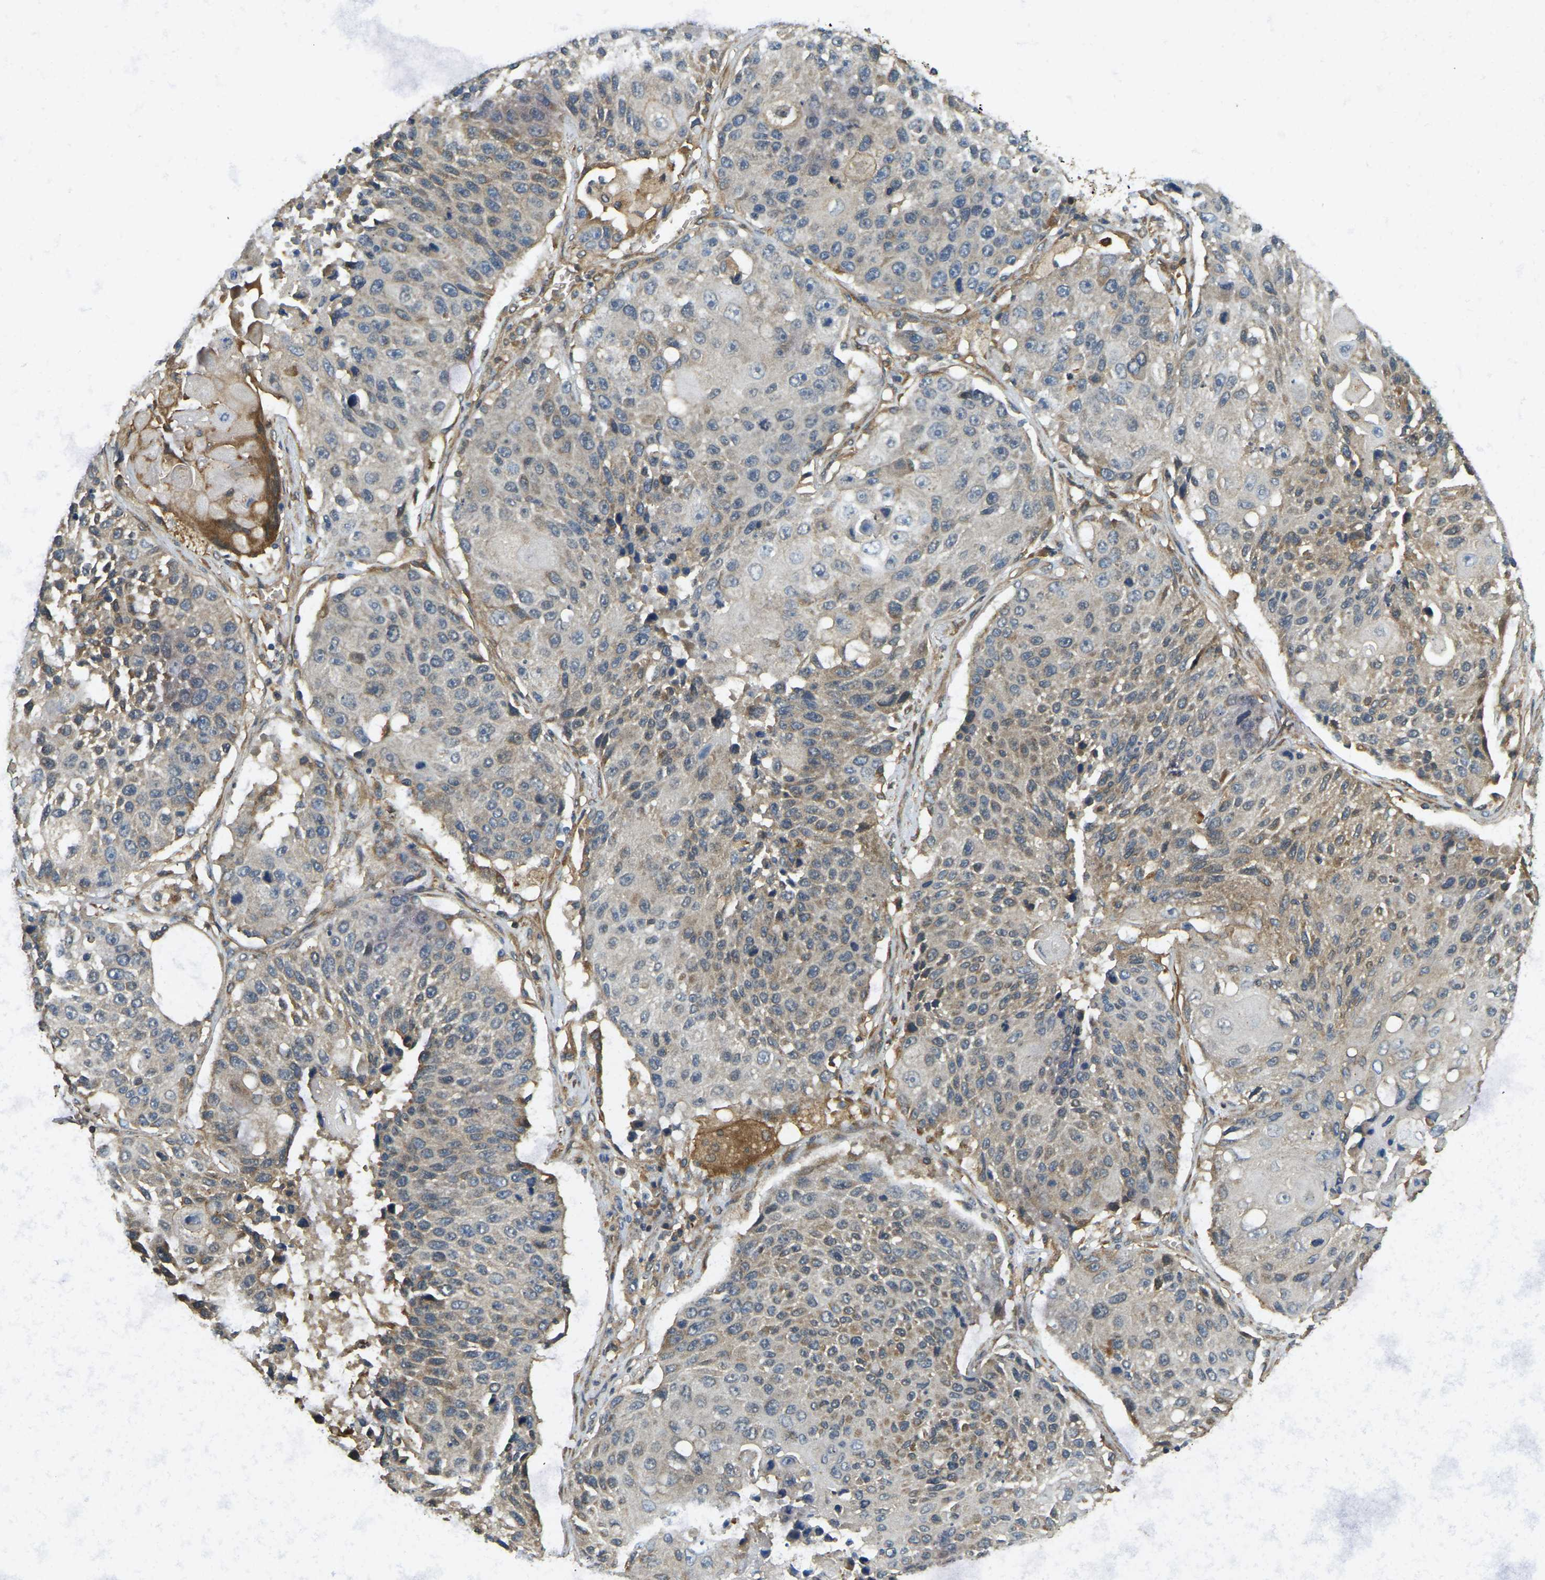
{"staining": {"intensity": "weak", "quantity": "25%-75%", "location": "cytoplasmic/membranous"}, "tissue": "lung cancer", "cell_type": "Tumor cells", "image_type": "cancer", "snomed": [{"axis": "morphology", "description": "Squamous cell carcinoma, NOS"}, {"axis": "topography", "description": "Lung"}], "caption": "Protein positivity by immunohistochemistry demonstrates weak cytoplasmic/membranous positivity in approximately 25%-75% of tumor cells in lung squamous cell carcinoma.", "gene": "ERGIC1", "patient": {"sex": "male", "age": 61}}